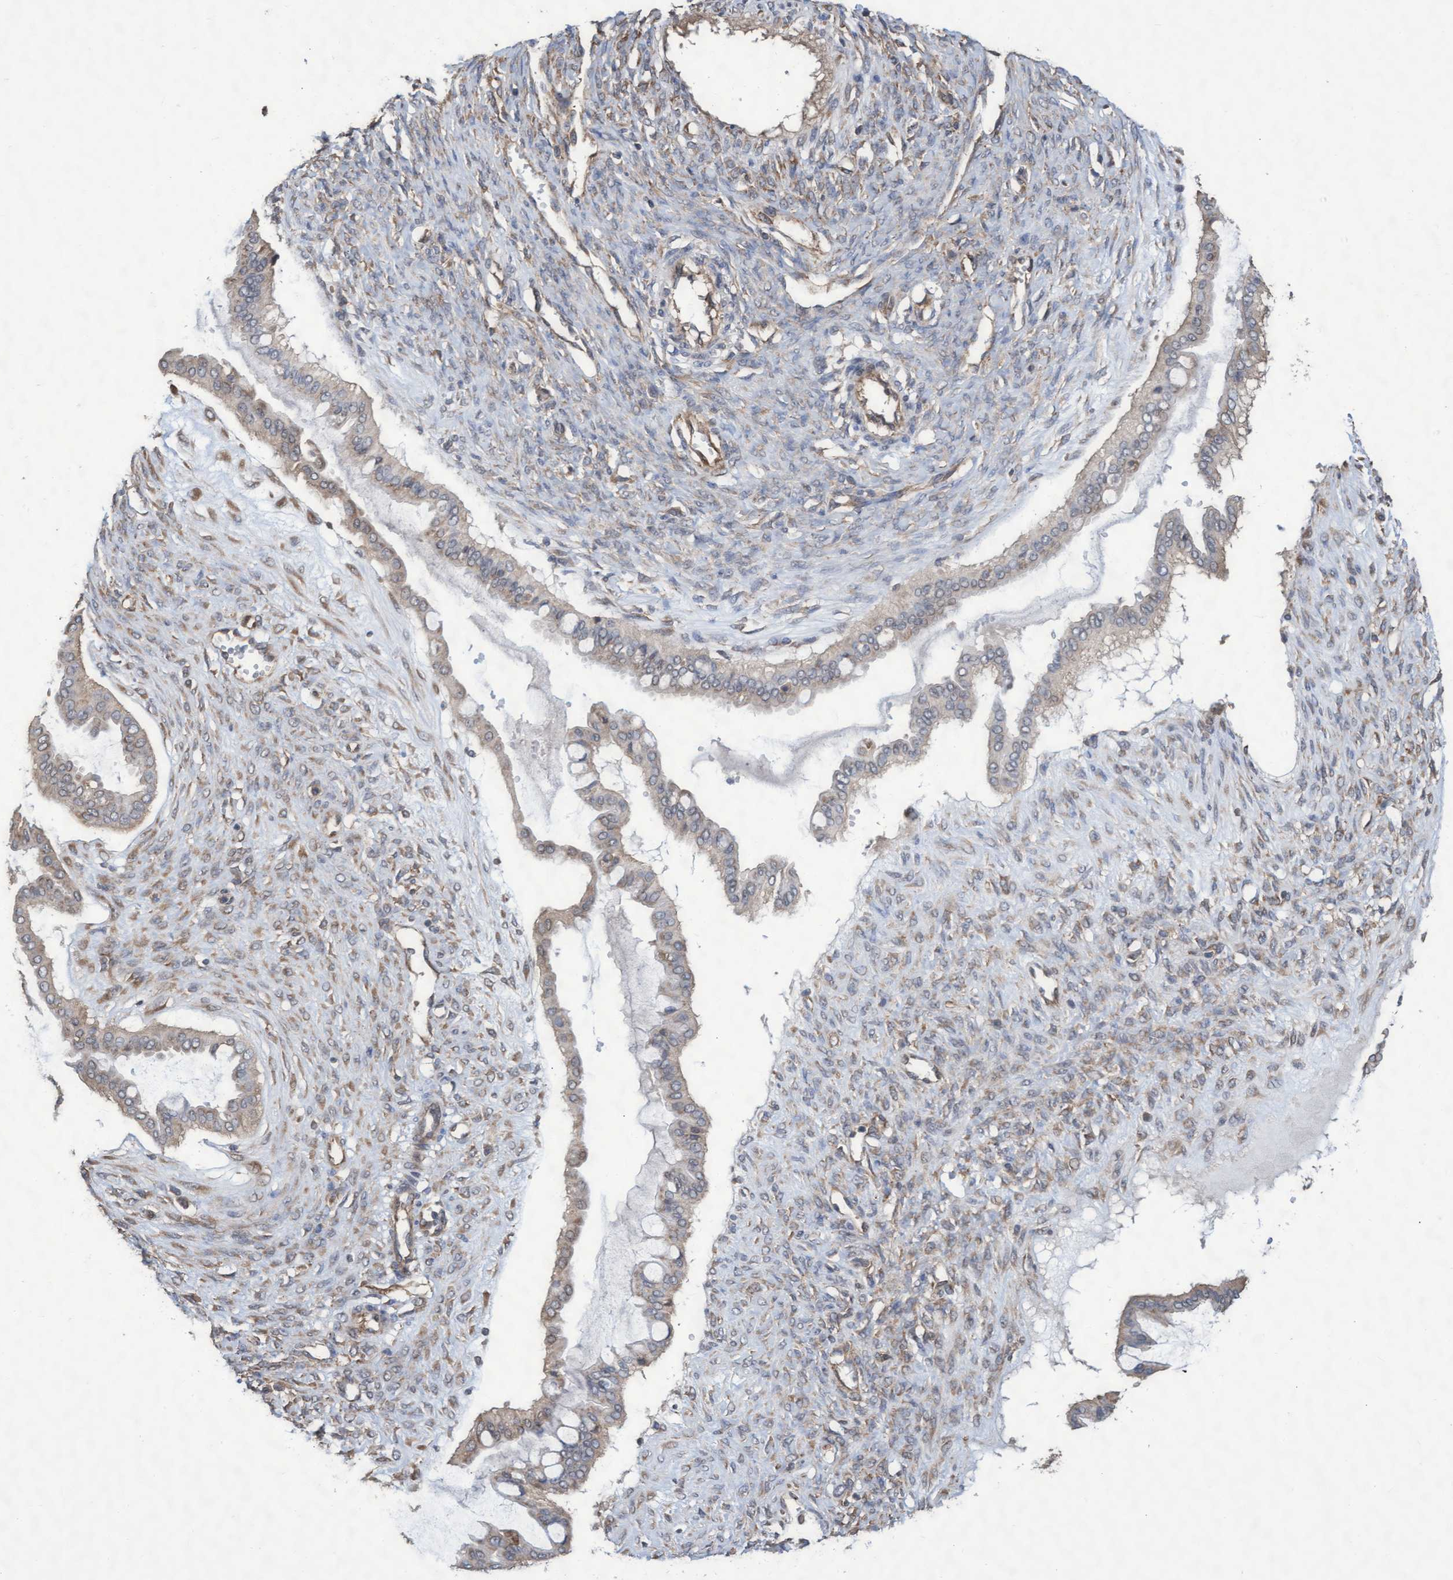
{"staining": {"intensity": "negative", "quantity": "none", "location": "none"}, "tissue": "ovarian cancer", "cell_type": "Tumor cells", "image_type": "cancer", "snomed": [{"axis": "morphology", "description": "Cystadenocarcinoma, mucinous, NOS"}, {"axis": "topography", "description": "Ovary"}], "caption": "The histopathology image shows no significant positivity in tumor cells of mucinous cystadenocarcinoma (ovarian). Nuclei are stained in blue.", "gene": "ABCF2", "patient": {"sex": "female", "age": 73}}